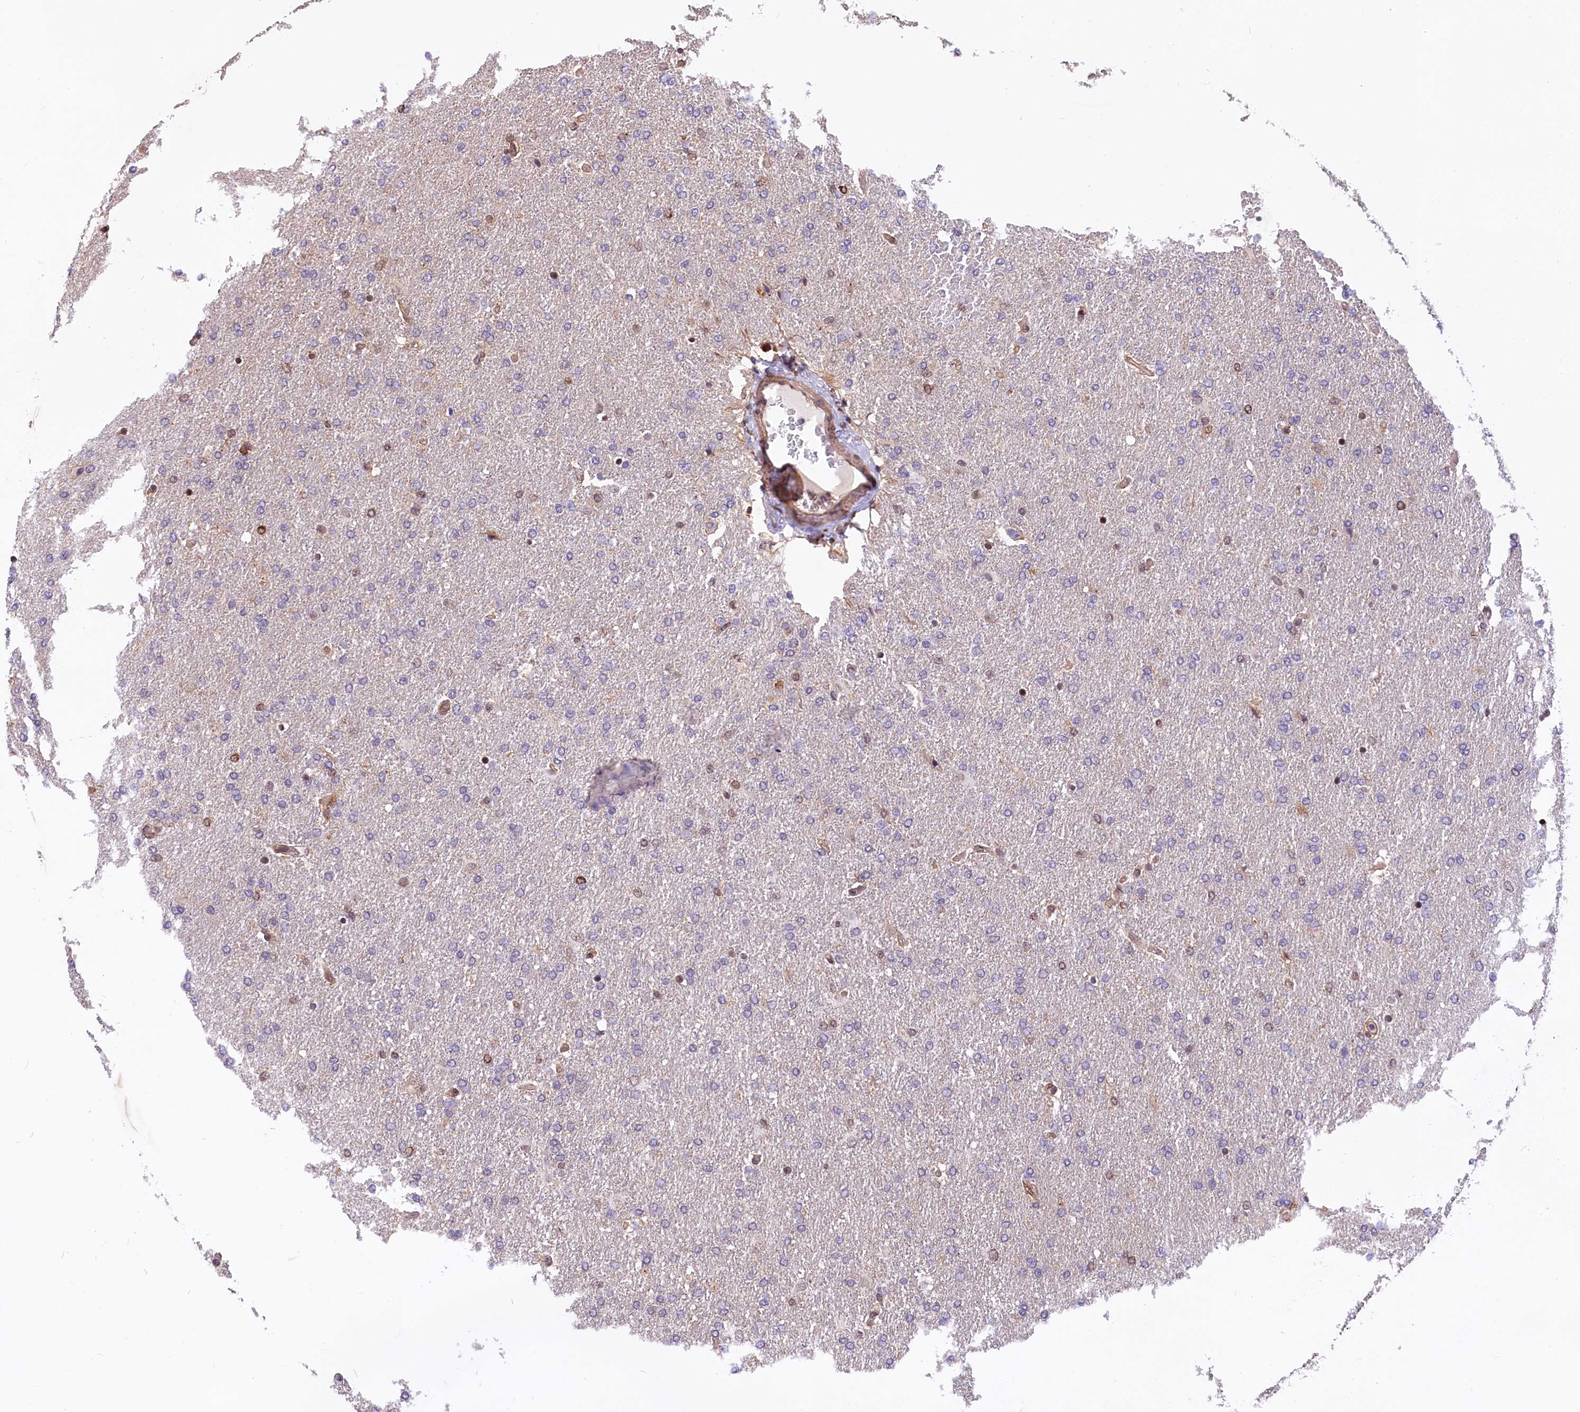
{"staining": {"intensity": "negative", "quantity": "none", "location": "none"}, "tissue": "glioma", "cell_type": "Tumor cells", "image_type": "cancer", "snomed": [{"axis": "morphology", "description": "Glioma, malignant, High grade"}, {"axis": "topography", "description": "Brain"}], "caption": "The photomicrograph displays no staining of tumor cells in glioma.", "gene": "ZC3H4", "patient": {"sex": "male", "age": 72}}